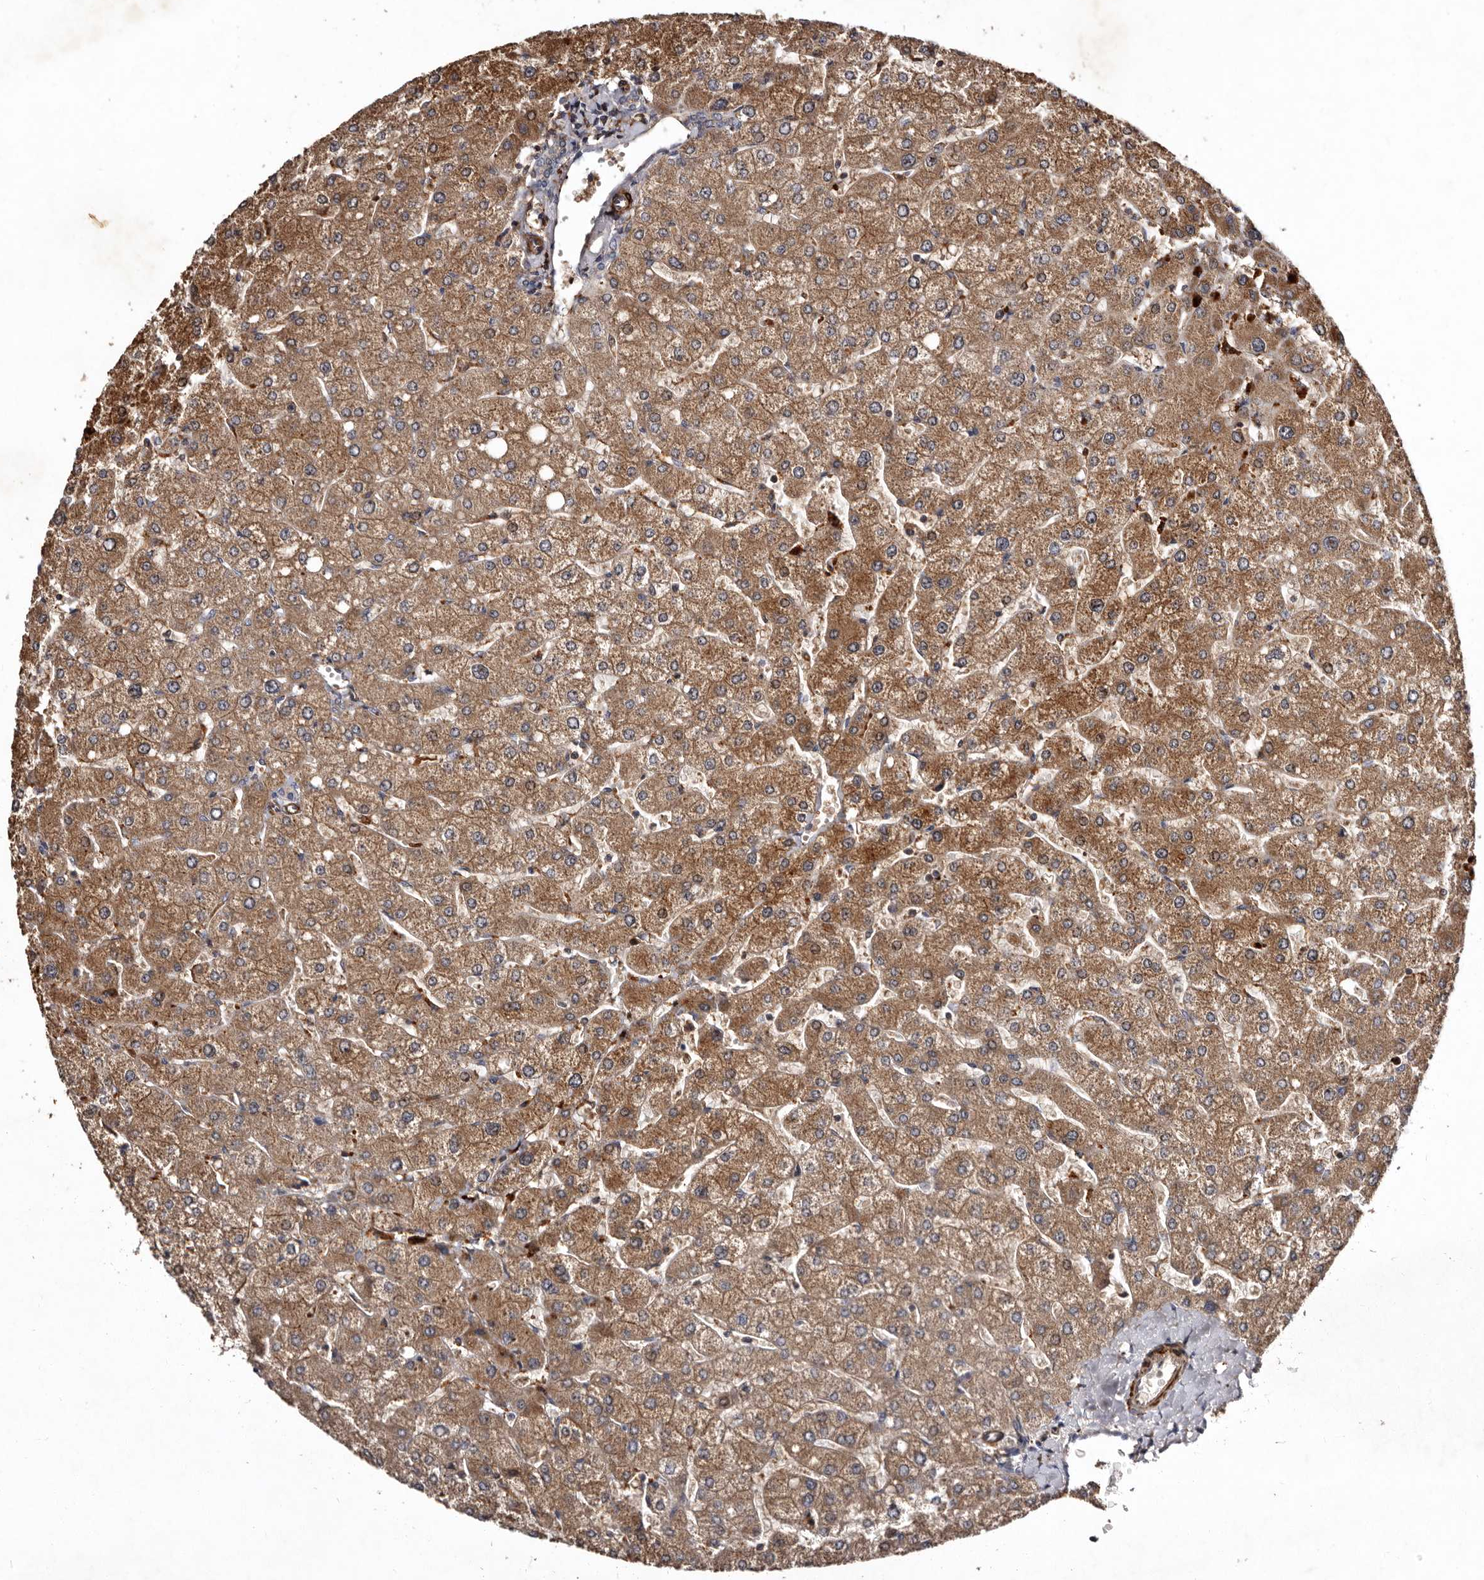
{"staining": {"intensity": "negative", "quantity": "none", "location": "none"}, "tissue": "liver", "cell_type": "Cholangiocytes", "image_type": "normal", "snomed": [{"axis": "morphology", "description": "Normal tissue, NOS"}, {"axis": "topography", "description": "Liver"}], "caption": "An immunohistochemistry (IHC) image of unremarkable liver is shown. There is no staining in cholangiocytes of liver.", "gene": "PRKD3", "patient": {"sex": "male", "age": 55}}